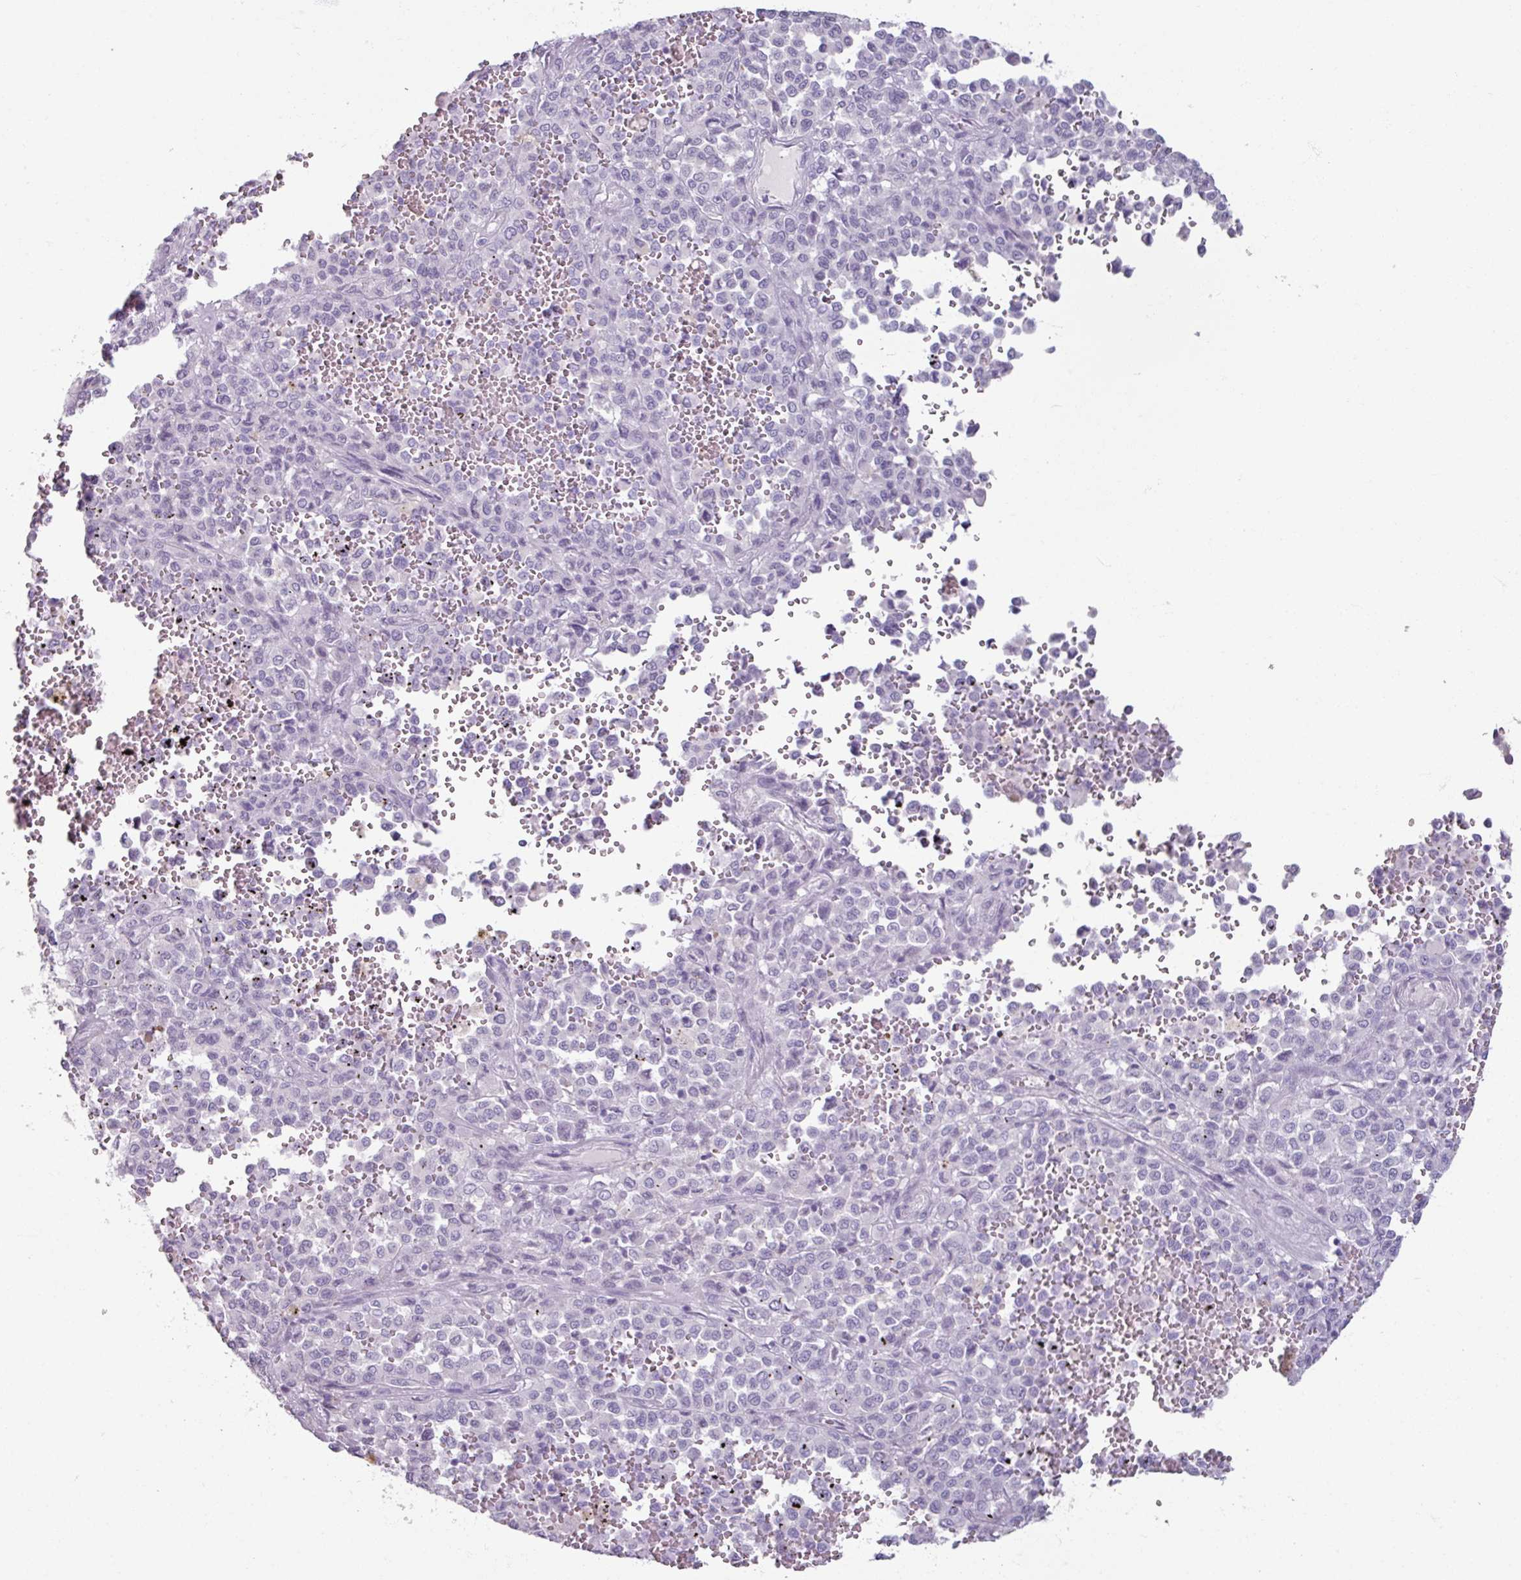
{"staining": {"intensity": "negative", "quantity": "none", "location": "none"}, "tissue": "melanoma", "cell_type": "Tumor cells", "image_type": "cancer", "snomed": [{"axis": "morphology", "description": "Malignant melanoma, Metastatic site"}, {"axis": "topography", "description": "Pancreas"}], "caption": "Protein analysis of malignant melanoma (metastatic site) demonstrates no significant expression in tumor cells.", "gene": "SLC27A5", "patient": {"sex": "female", "age": 30}}